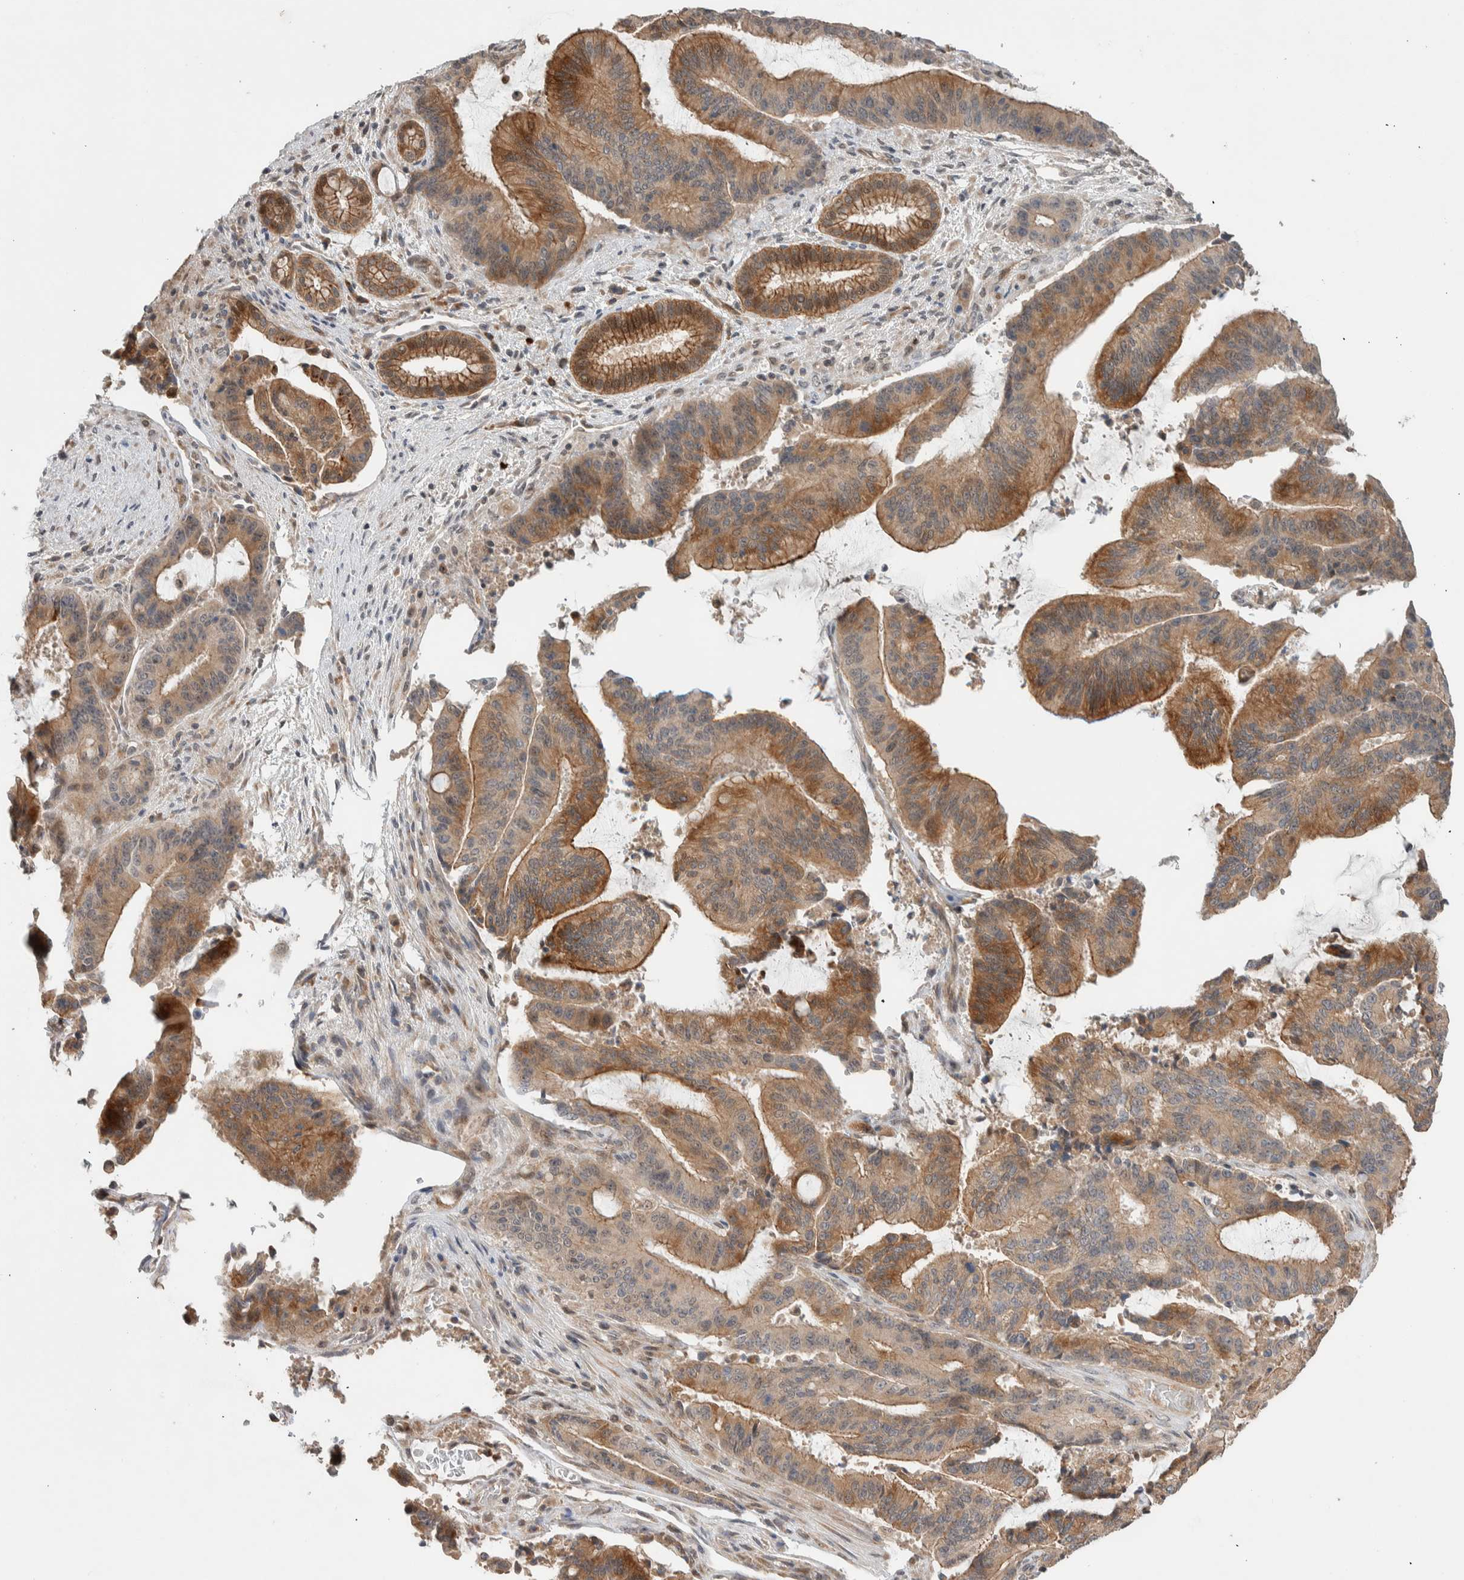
{"staining": {"intensity": "moderate", "quantity": ">75%", "location": "cytoplasmic/membranous"}, "tissue": "liver cancer", "cell_type": "Tumor cells", "image_type": "cancer", "snomed": [{"axis": "morphology", "description": "Normal tissue, NOS"}, {"axis": "morphology", "description": "Cholangiocarcinoma"}, {"axis": "topography", "description": "Liver"}, {"axis": "topography", "description": "Peripheral nerve tissue"}], "caption": "Liver cholangiocarcinoma stained with immunohistochemistry (IHC) shows moderate cytoplasmic/membranous positivity in about >75% of tumor cells.", "gene": "DEPTOR", "patient": {"sex": "female", "age": 73}}